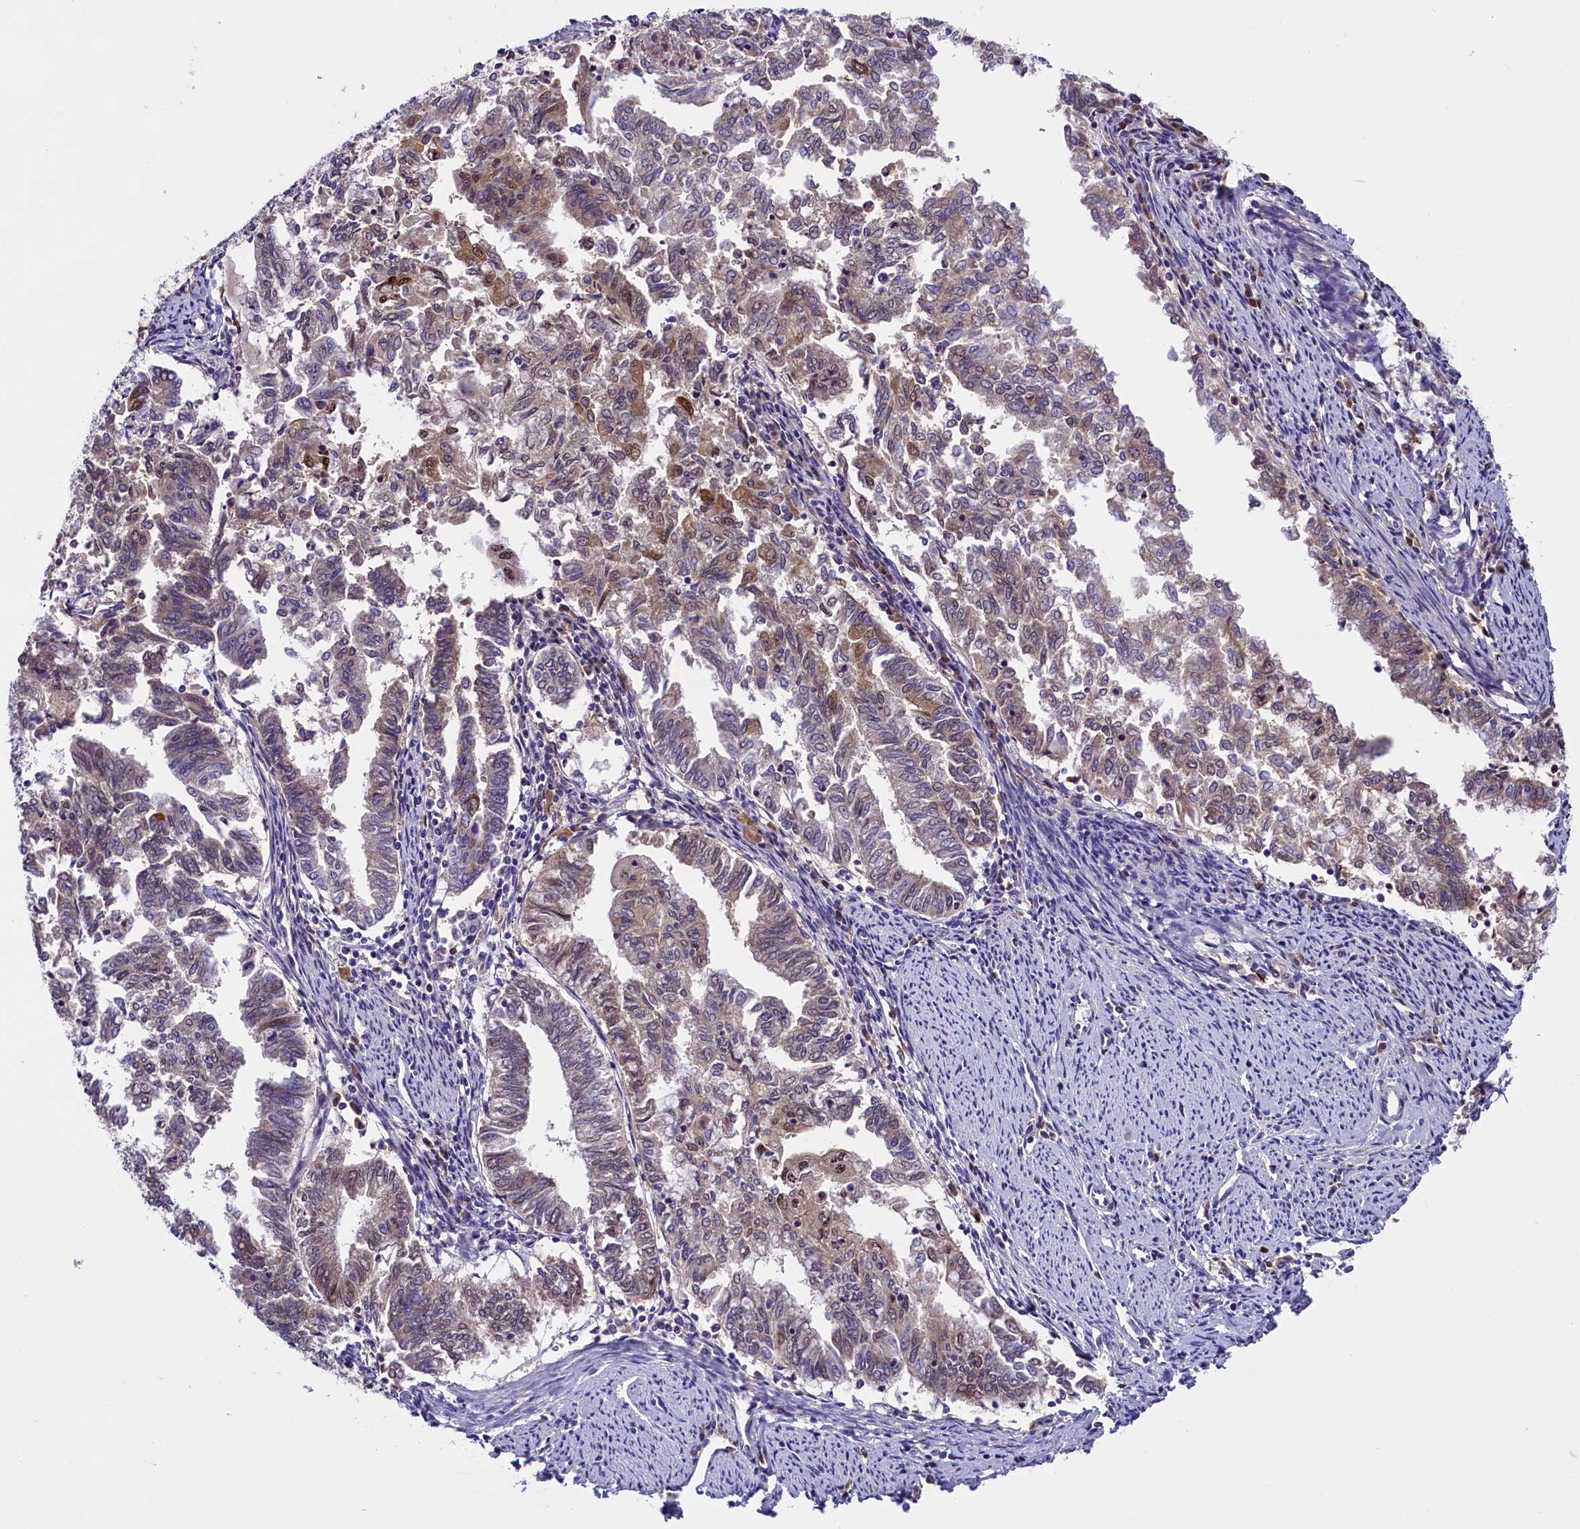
{"staining": {"intensity": "moderate", "quantity": "<25%", "location": "cytoplasmic/membranous,nuclear"}, "tissue": "endometrial cancer", "cell_type": "Tumor cells", "image_type": "cancer", "snomed": [{"axis": "morphology", "description": "Adenocarcinoma, NOS"}, {"axis": "topography", "description": "Endometrium"}], "caption": "Endometrial cancer (adenocarcinoma) stained for a protein exhibits moderate cytoplasmic/membranous and nuclear positivity in tumor cells.", "gene": "ENKD1", "patient": {"sex": "female", "age": 79}}